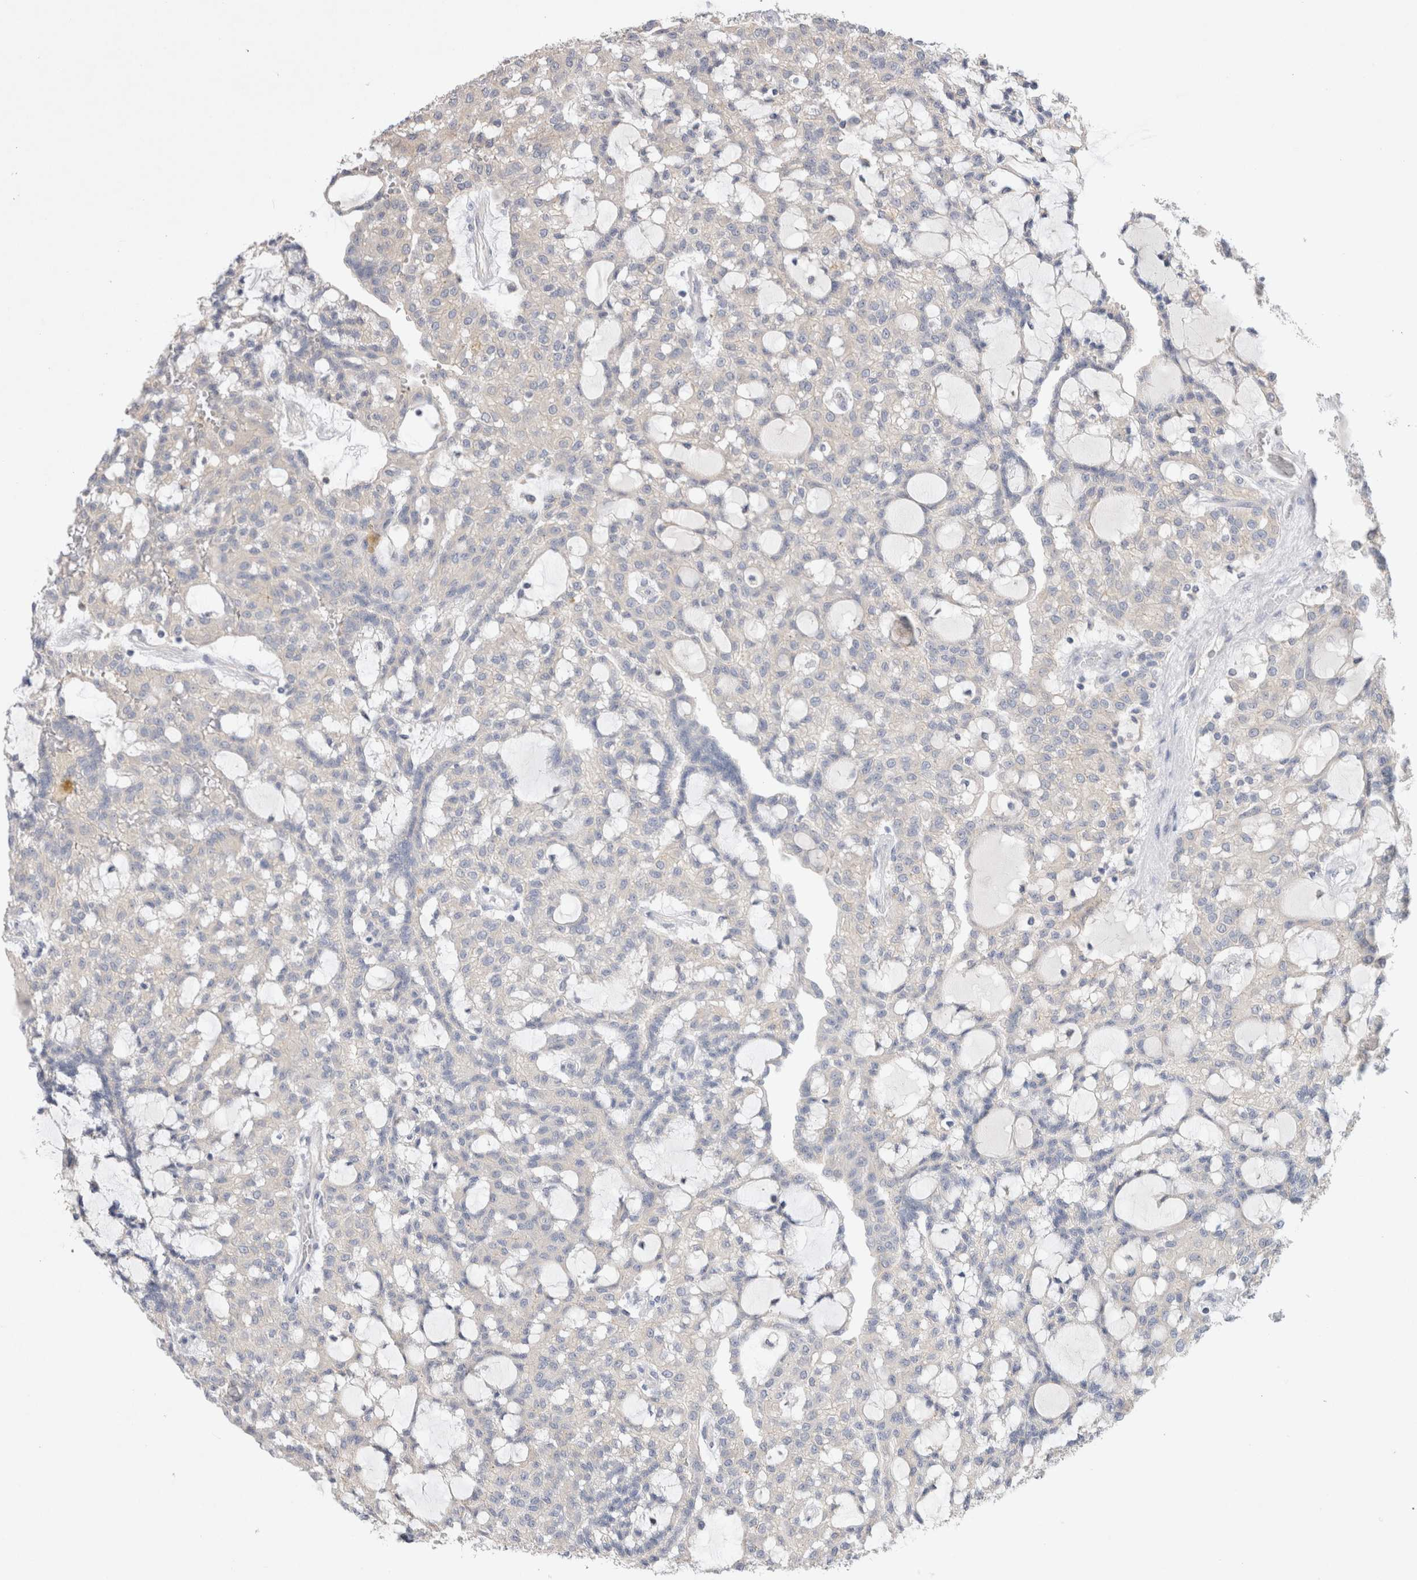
{"staining": {"intensity": "negative", "quantity": "none", "location": "none"}, "tissue": "renal cancer", "cell_type": "Tumor cells", "image_type": "cancer", "snomed": [{"axis": "morphology", "description": "Adenocarcinoma, NOS"}, {"axis": "topography", "description": "Kidney"}], "caption": "High magnification brightfield microscopy of adenocarcinoma (renal) stained with DAB (3,3'-diaminobenzidine) (brown) and counterstained with hematoxylin (blue): tumor cells show no significant expression. (Brightfield microscopy of DAB (3,3'-diaminobenzidine) immunohistochemistry (IHC) at high magnification).", "gene": "GAS1", "patient": {"sex": "male", "age": 63}}